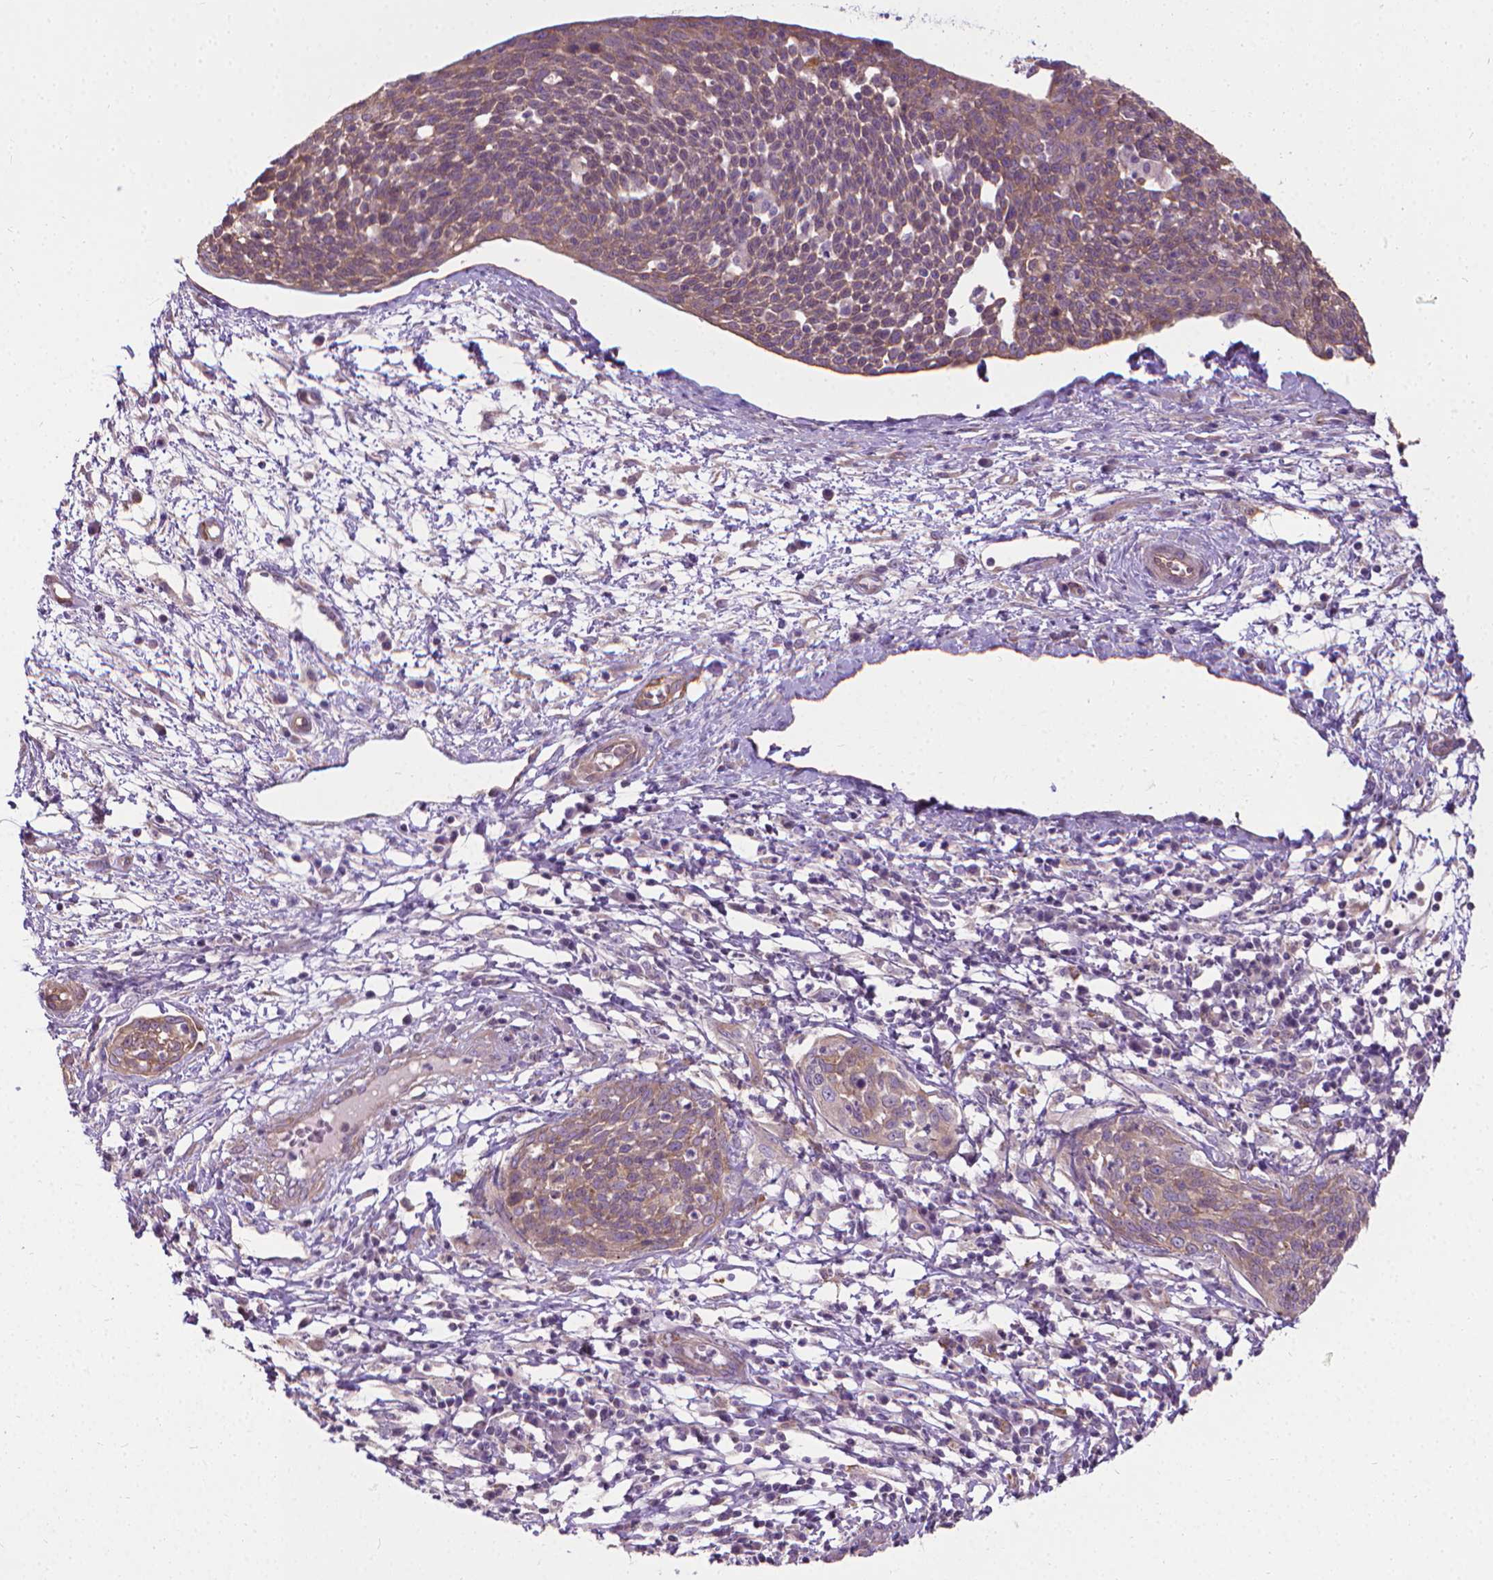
{"staining": {"intensity": "weak", "quantity": "25%-75%", "location": "cytoplasmic/membranous"}, "tissue": "cervical cancer", "cell_type": "Tumor cells", "image_type": "cancer", "snomed": [{"axis": "morphology", "description": "Squamous cell carcinoma, NOS"}, {"axis": "topography", "description": "Cervix"}], "caption": "There is low levels of weak cytoplasmic/membranous staining in tumor cells of cervical squamous cell carcinoma, as demonstrated by immunohistochemical staining (brown color).", "gene": "CFAP299", "patient": {"sex": "female", "age": 34}}